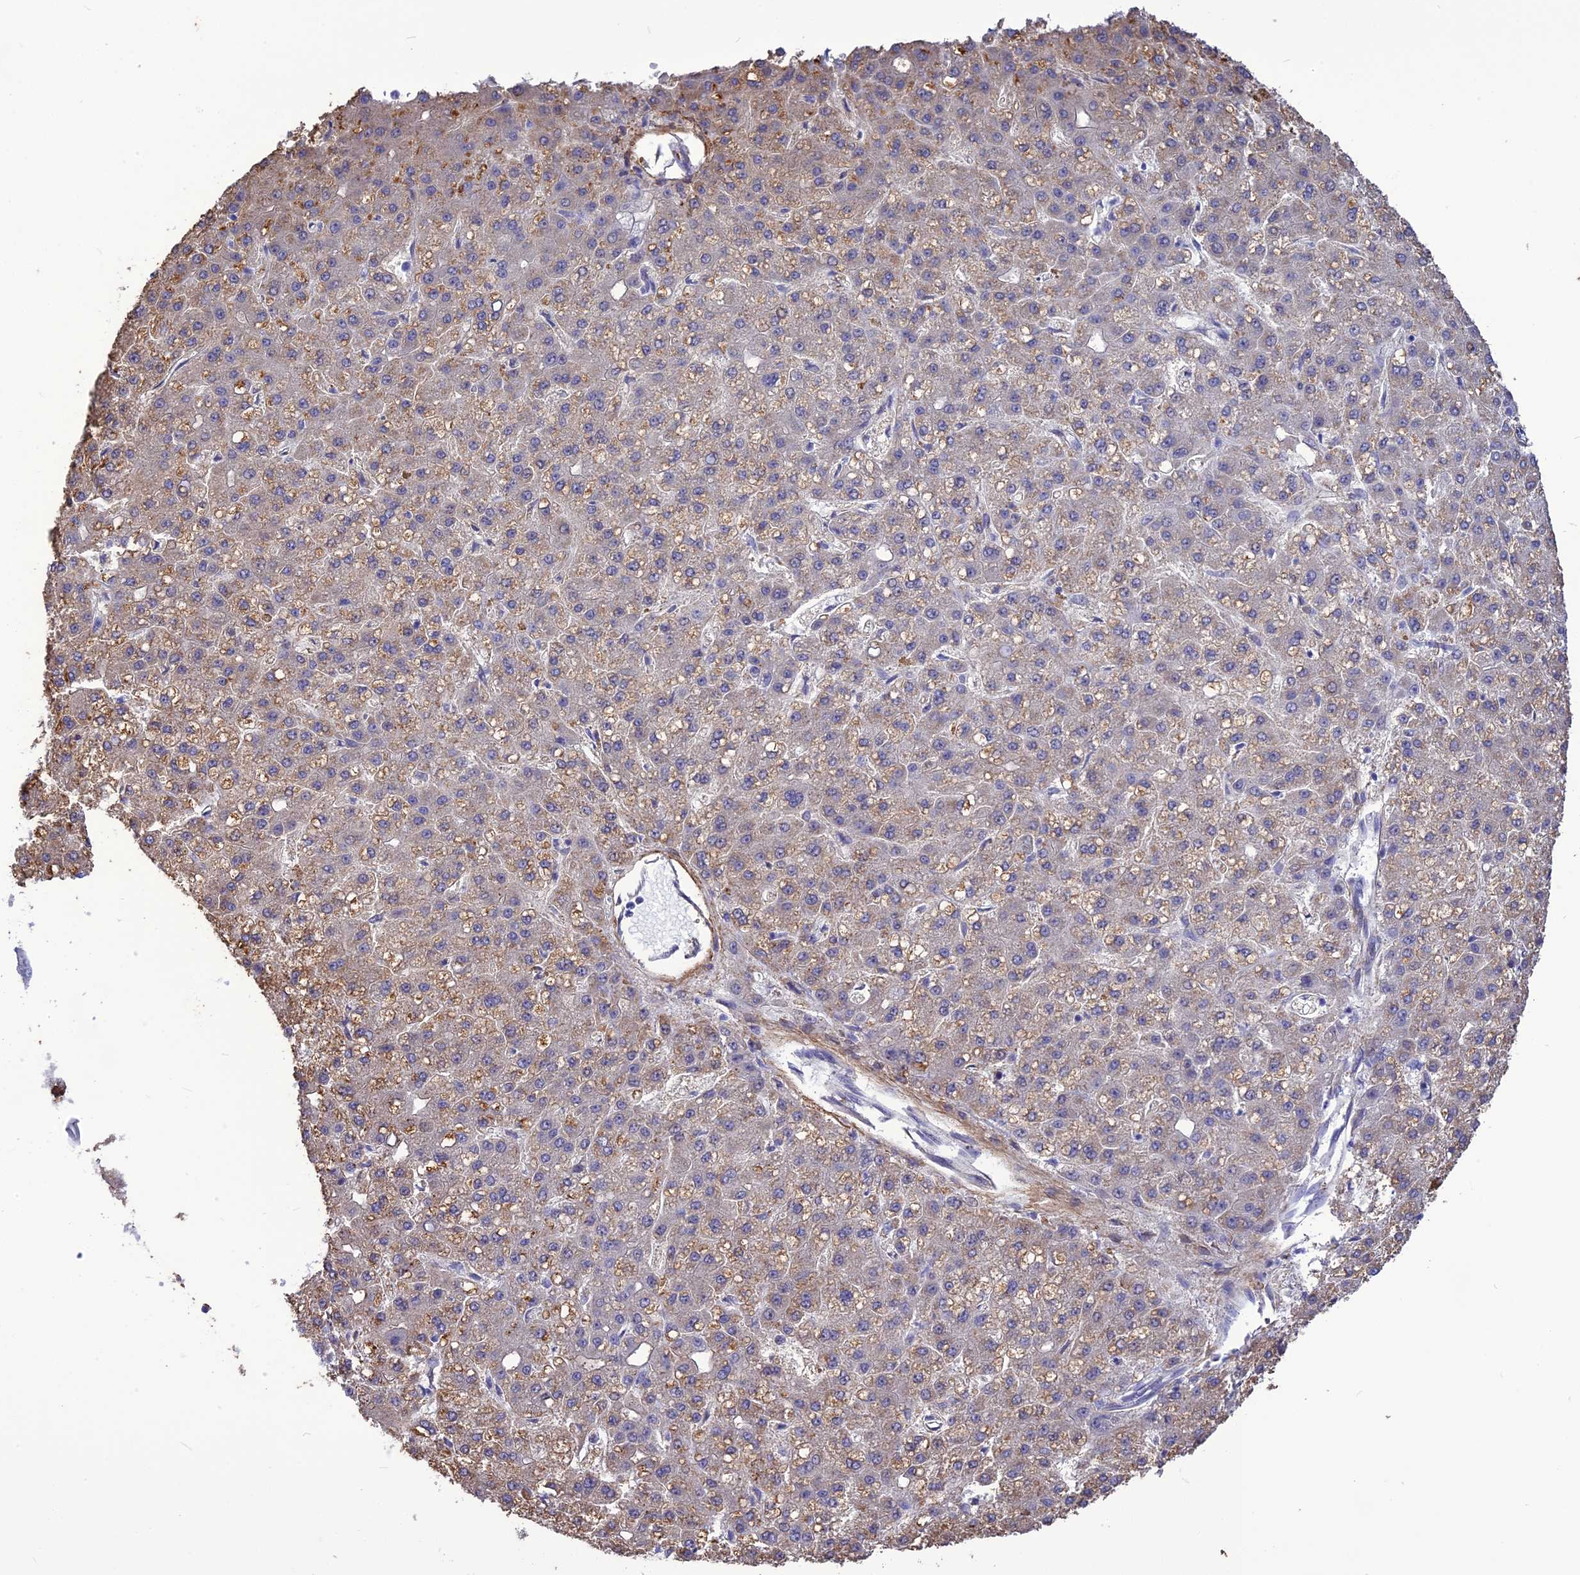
{"staining": {"intensity": "weak", "quantity": "<25%", "location": "cytoplasmic/membranous"}, "tissue": "liver cancer", "cell_type": "Tumor cells", "image_type": "cancer", "snomed": [{"axis": "morphology", "description": "Carcinoma, Hepatocellular, NOS"}, {"axis": "topography", "description": "Liver"}], "caption": "A micrograph of human liver cancer (hepatocellular carcinoma) is negative for staining in tumor cells. (DAB (3,3'-diaminobenzidine) immunohistochemistry visualized using brightfield microscopy, high magnification).", "gene": "NKD1", "patient": {"sex": "male", "age": 67}}